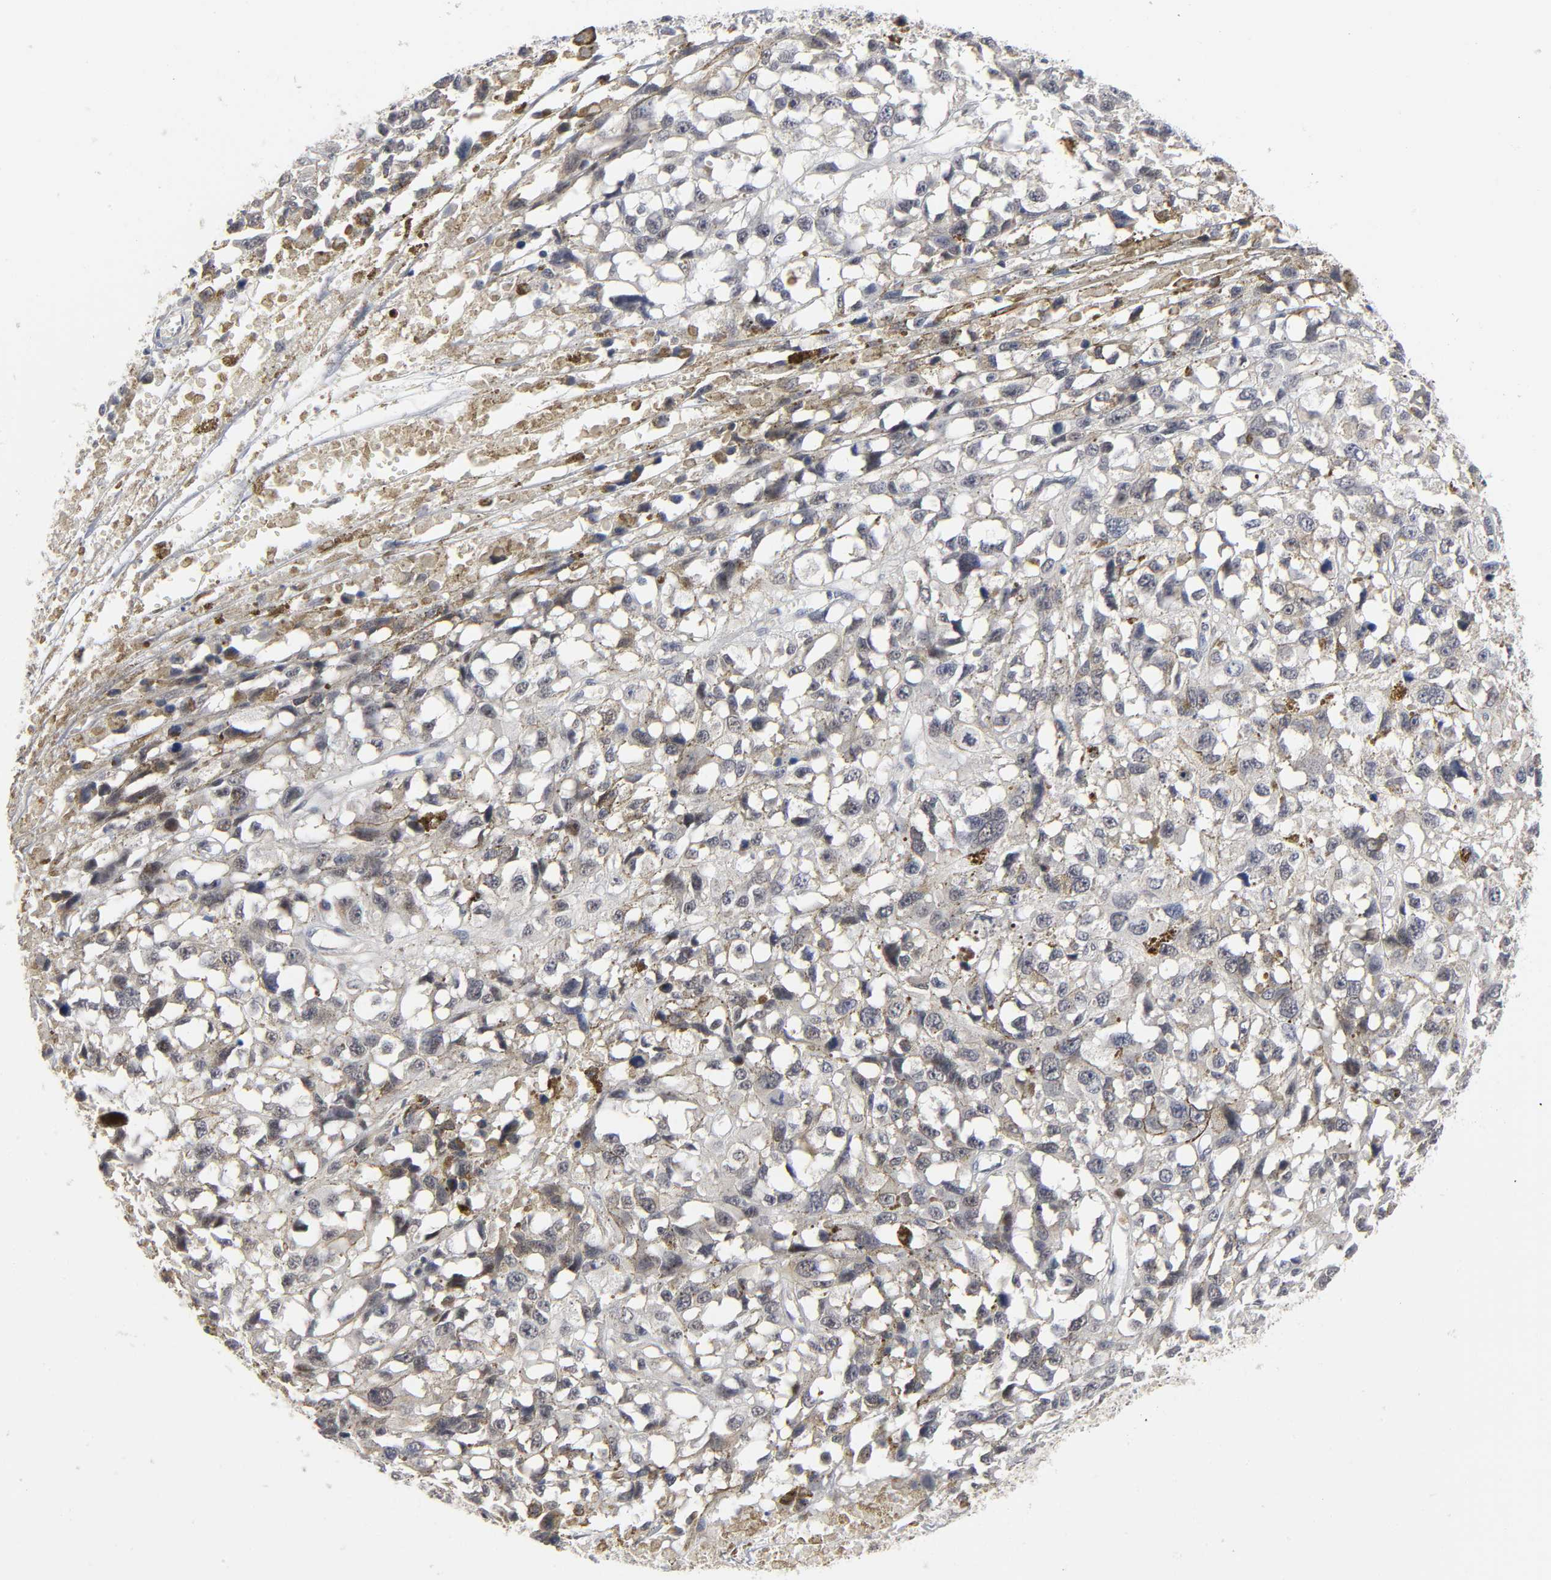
{"staining": {"intensity": "moderate", "quantity": "25%-75%", "location": "cytoplasmic/membranous"}, "tissue": "melanoma", "cell_type": "Tumor cells", "image_type": "cancer", "snomed": [{"axis": "morphology", "description": "Malignant melanoma, Metastatic site"}, {"axis": "topography", "description": "Lymph node"}], "caption": "The micrograph reveals a brown stain indicating the presence of a protein in the cytoplasmic/membranous of tumor cells in malignant melanoma (metastatic site).", "gene": "PDLIM3", "patient": {"sex": "male", "age": 59}}